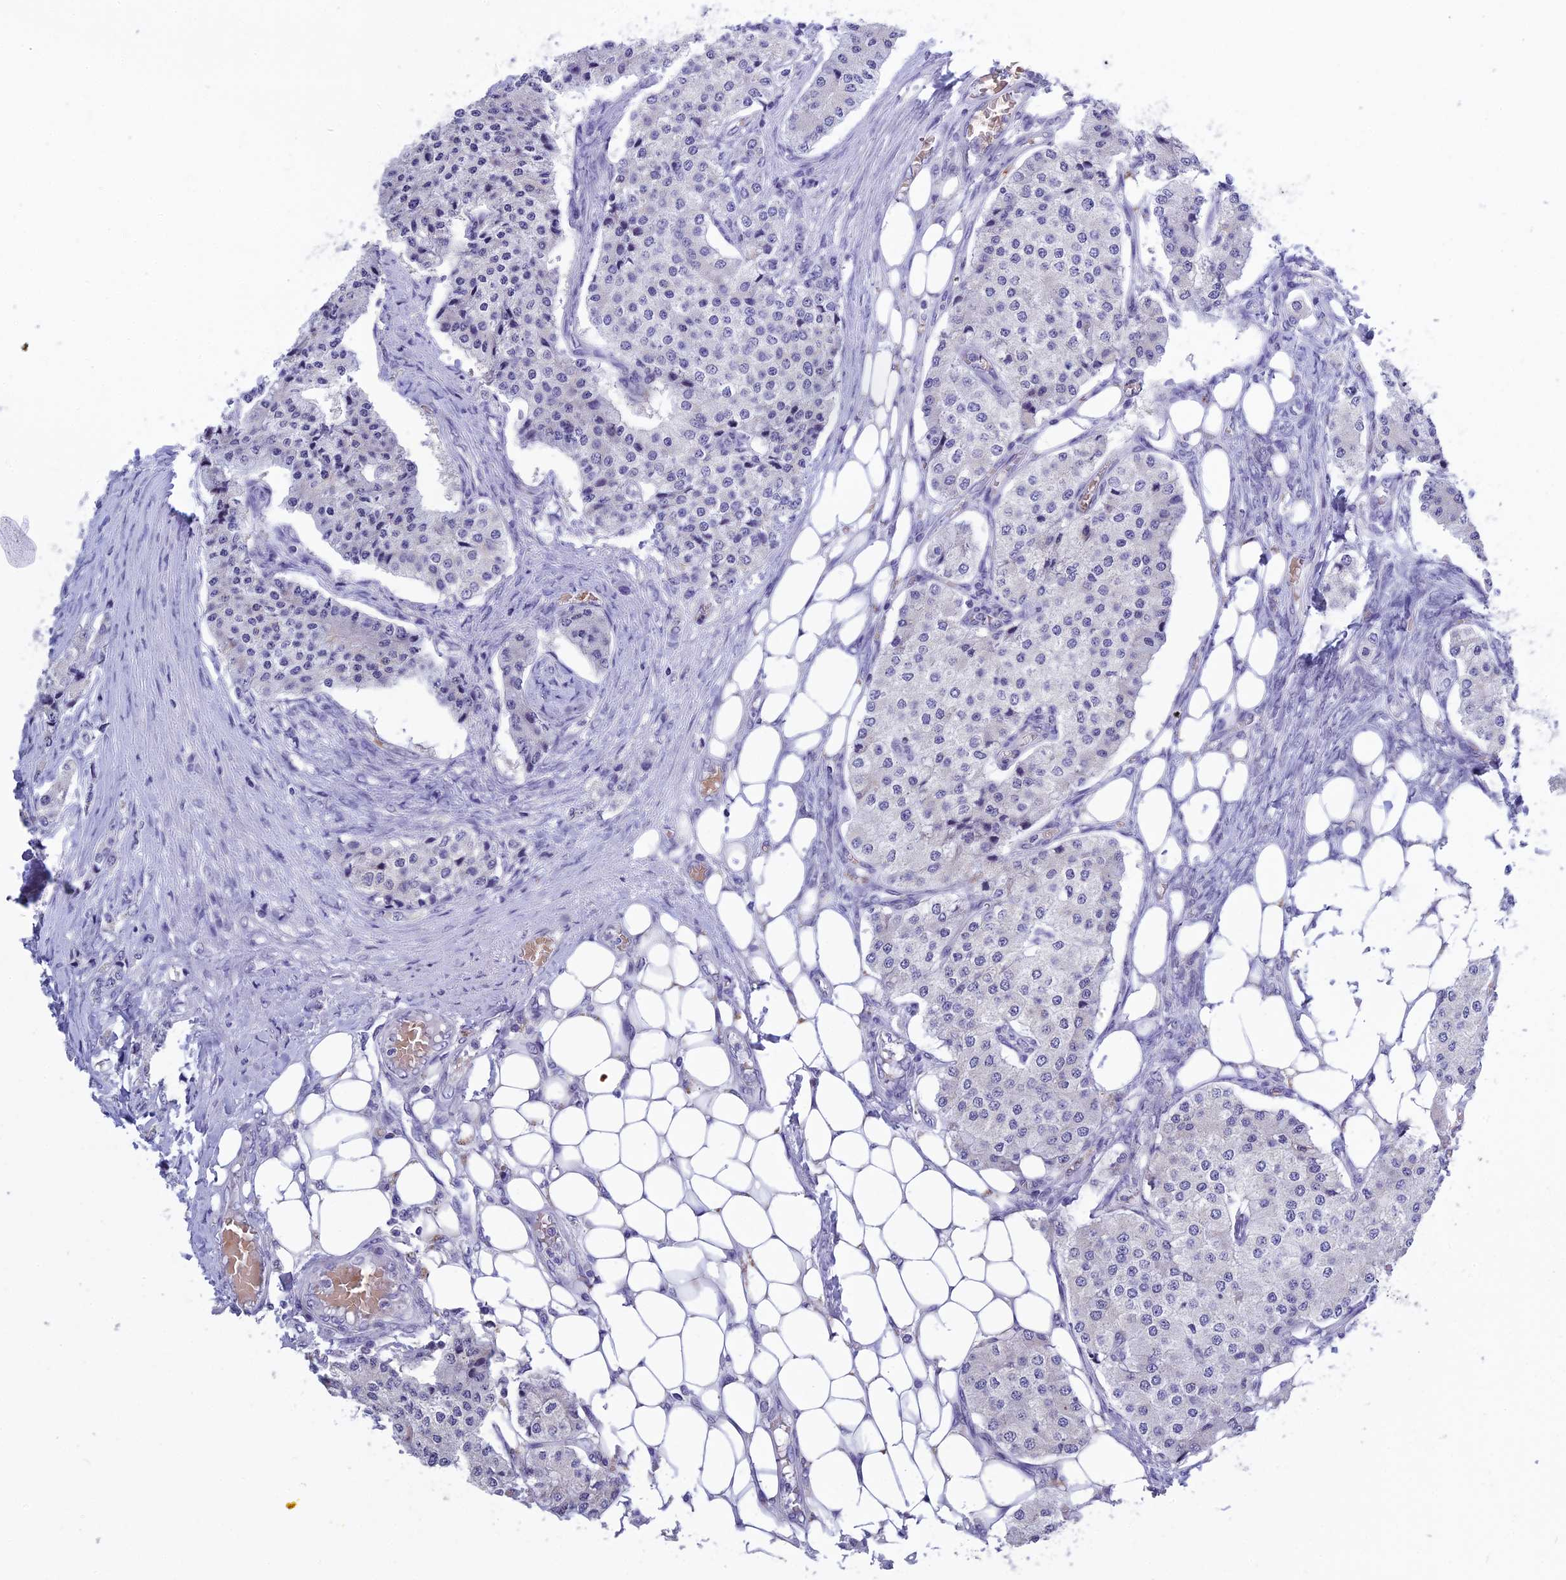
{"staining": {"intensity": "negative", "quantity": "none", "location": "none"}, "tissue": "carcinoid", "cell_type": "Tumor cells", "image_type": "cancer", "snomed": [{"axis": "morphology", "description": "Carcinoid, malignant, NOS"}, {"axis": "topography", "description": "Colon"}], "caption": "The immunohistochemistry micrograph has no significant expression in tumor cells of malignant carcinoid tissue.", "gene": "KNOP1", "patient": {"sex": "female", "age": 52}}